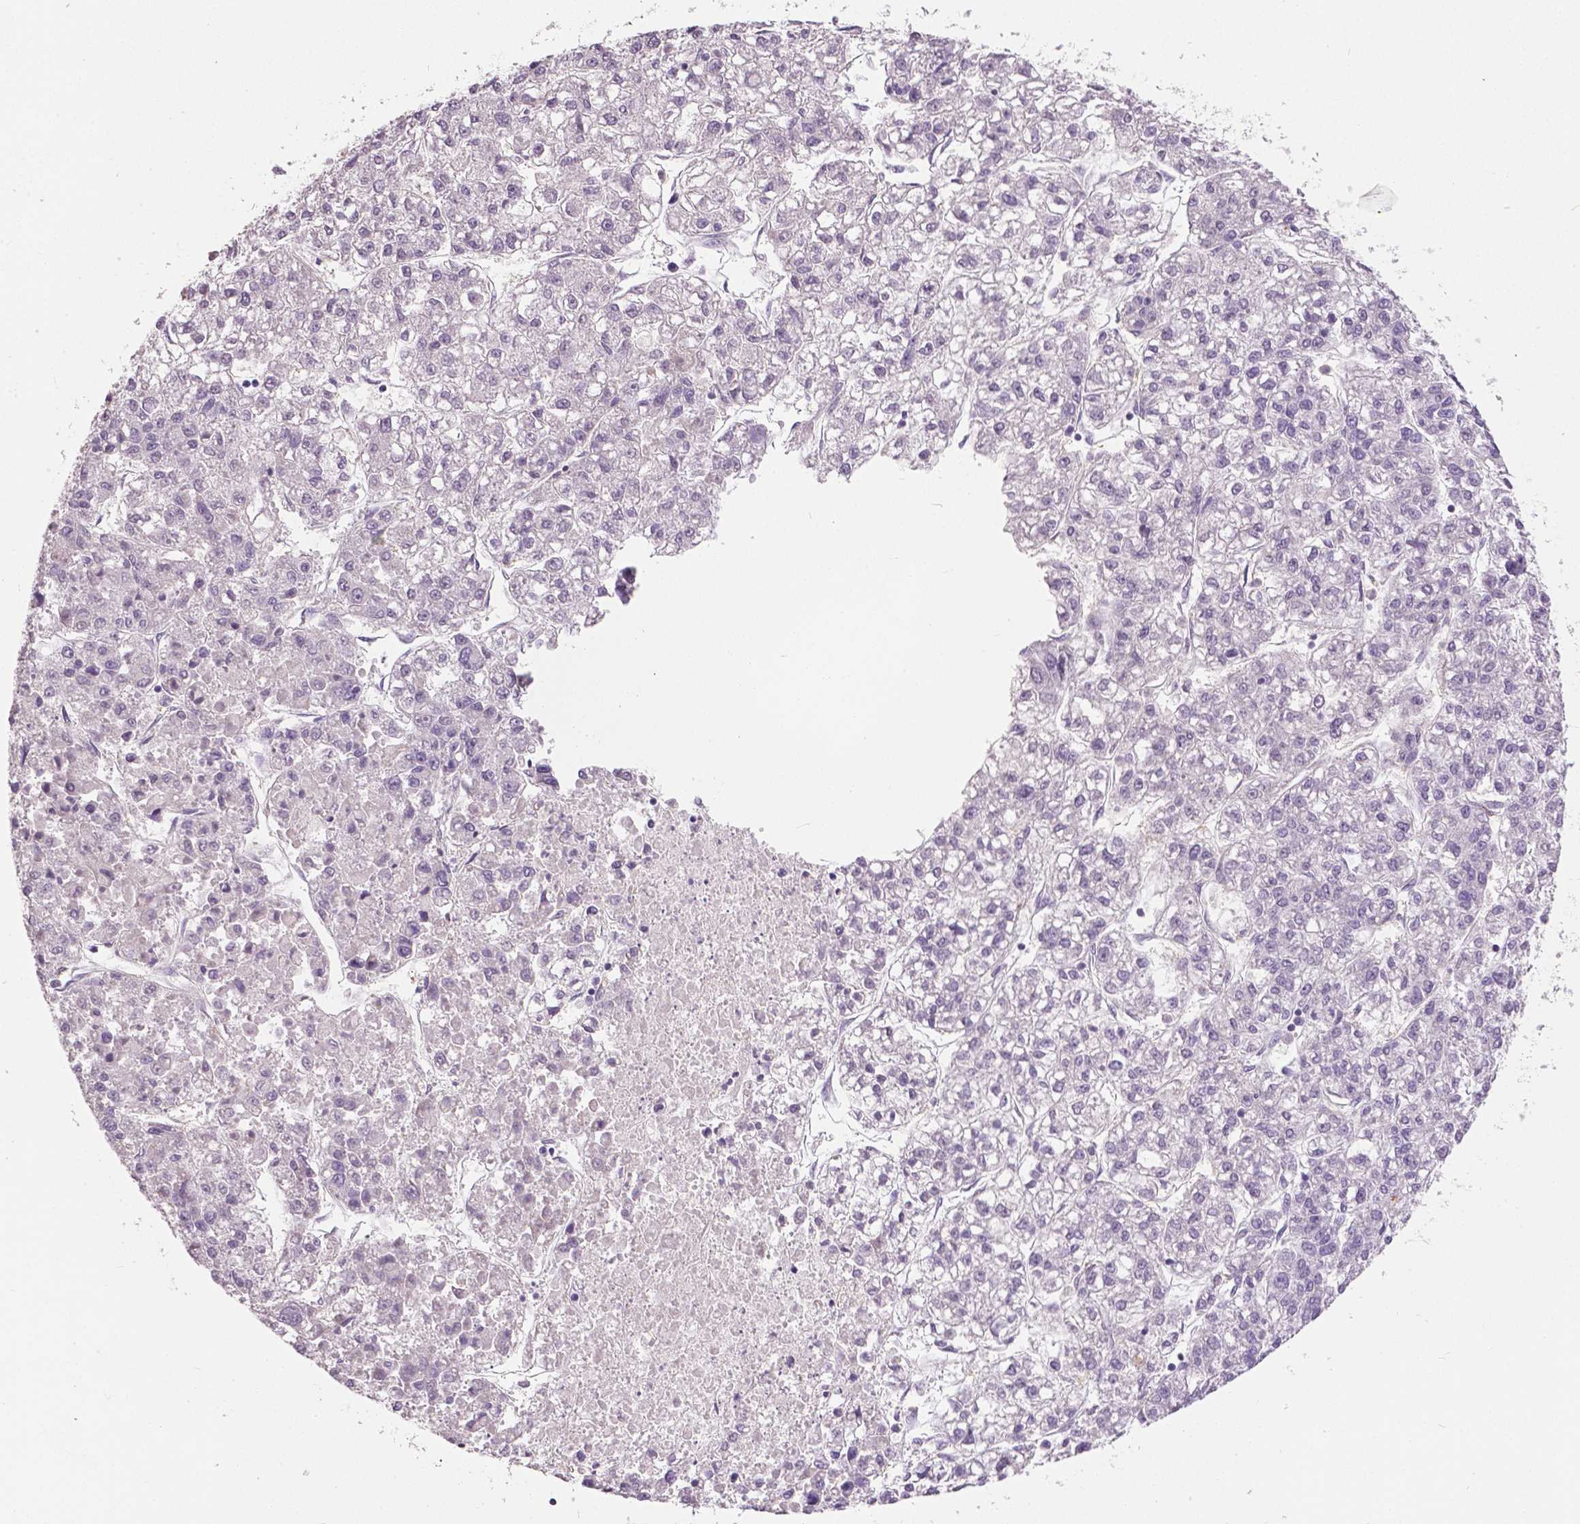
{"staining": {"intensity": "negative", "quantity": "none", "location": "none"}, "tissue": "liver cancer", "cell_type": "Tumor cells", "image_type": "cancer", "snomed": [{"axis": "morphology", "description": "Carcinoma, Hepatocellular, NOS"}, {"axis": "topography", "description": "Liver"}], "caption": "Hepatocellular carcinoma (liver) was stained to show a protein in brown. There is no significant staining in tumor cells.", "gene": "FOXA1", "patient": {"sex": "male", "age": 56}}